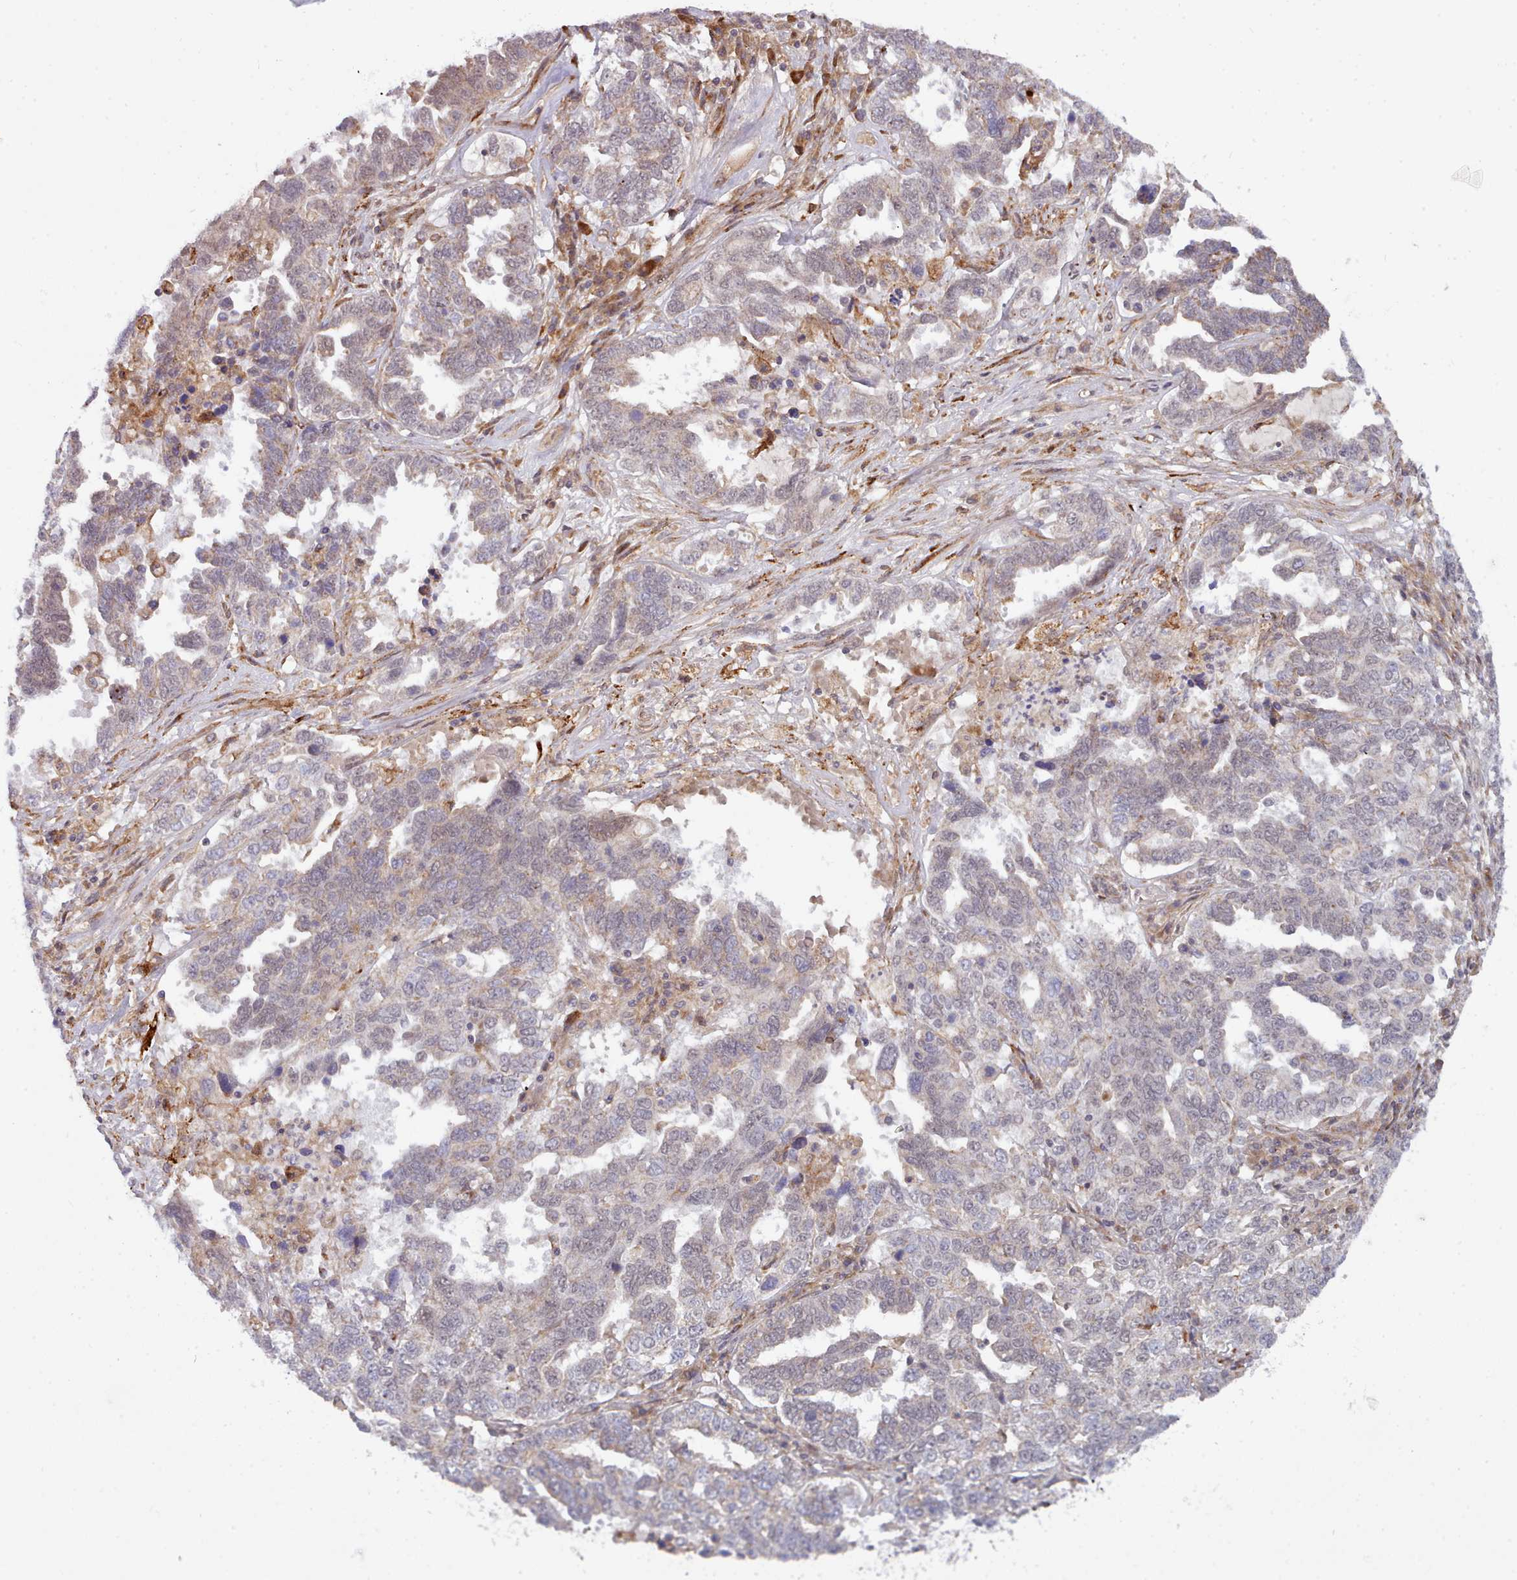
{"staining": {"intensity": "weak", "quantity": "25%-75%", "location": "nuclear"}, "tissue": "ovarian cancer", "cell_type": "Tumor cells", "image_type": "cancer", "snomed": [{"axis": "morphology", "description": "Carcinoma, endometroid"}, {"axis": "topography", "description": "Ovary"}], "caption": "Protein staining reveals weak nuclear expression in approximately 25%-75% of tumor cells in ovarian endometroid carcinoma. The protein is shown in brown color, while the nuclei are stained blue.", "gene": "TRIM26", "patient": {"sex": "female", "age": 62}}